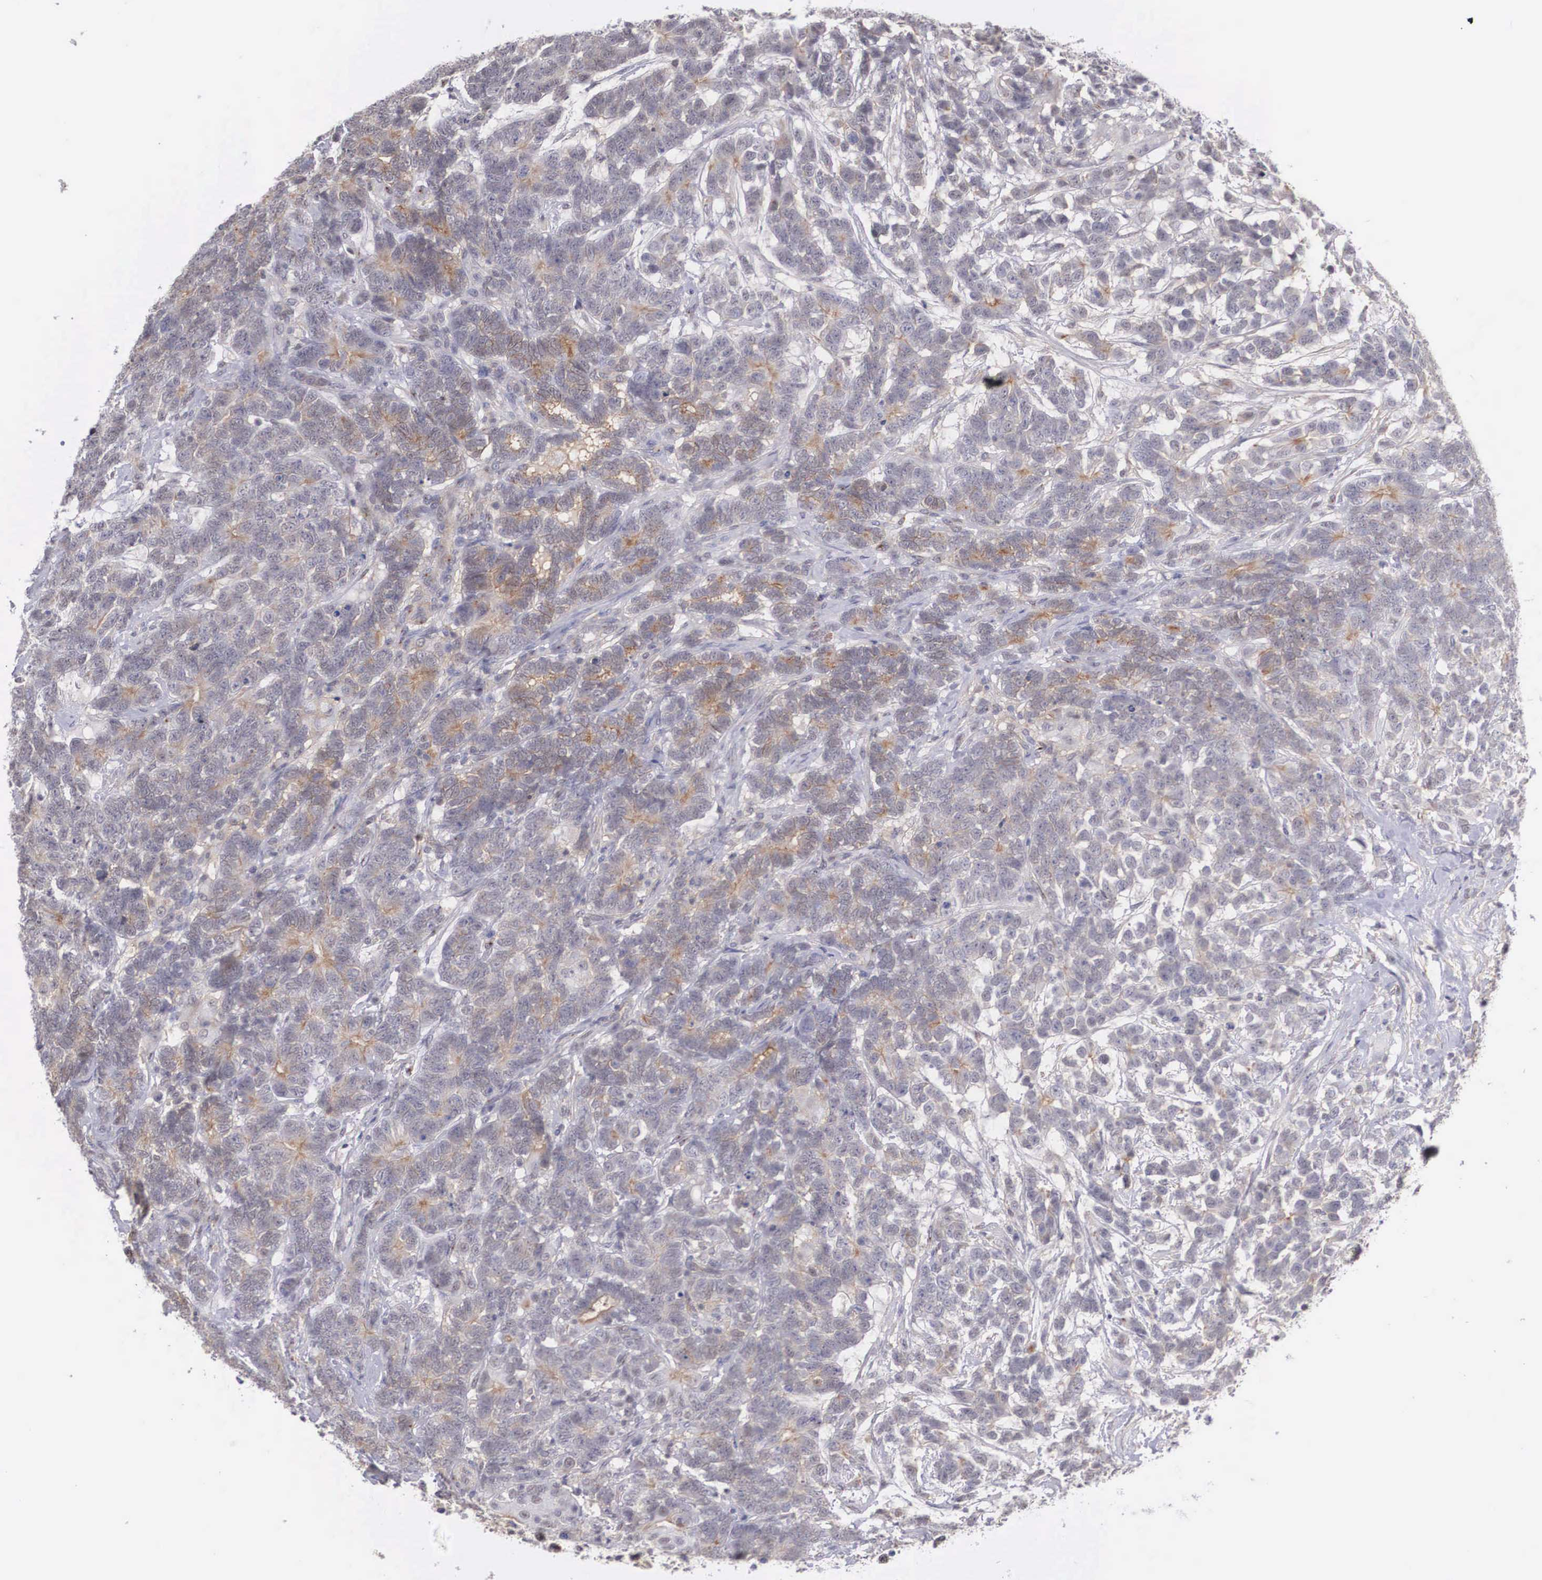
{"staining": {"intensity": "weak", "quantity": "25%-75%", "location": "cytoplasmic/membranous"}, "tissue": "testis cancer", "cell_type": "Tumor cells", "image_type": "cancer", "snomed": [{"axis": "morphology", "description": "Carcinoma, Embryonal, NOS"}, {"axis": "topography", "description": "Testis"}], "caption": "Protein expression analysis of human embryonal carcinoma (testis) reveals weak cytoplasmic/membranous positivity in approximately 25%-75% of tumor cells.", "gene": "NR4A2", "patient": {"sex": "male", "age": 26}}